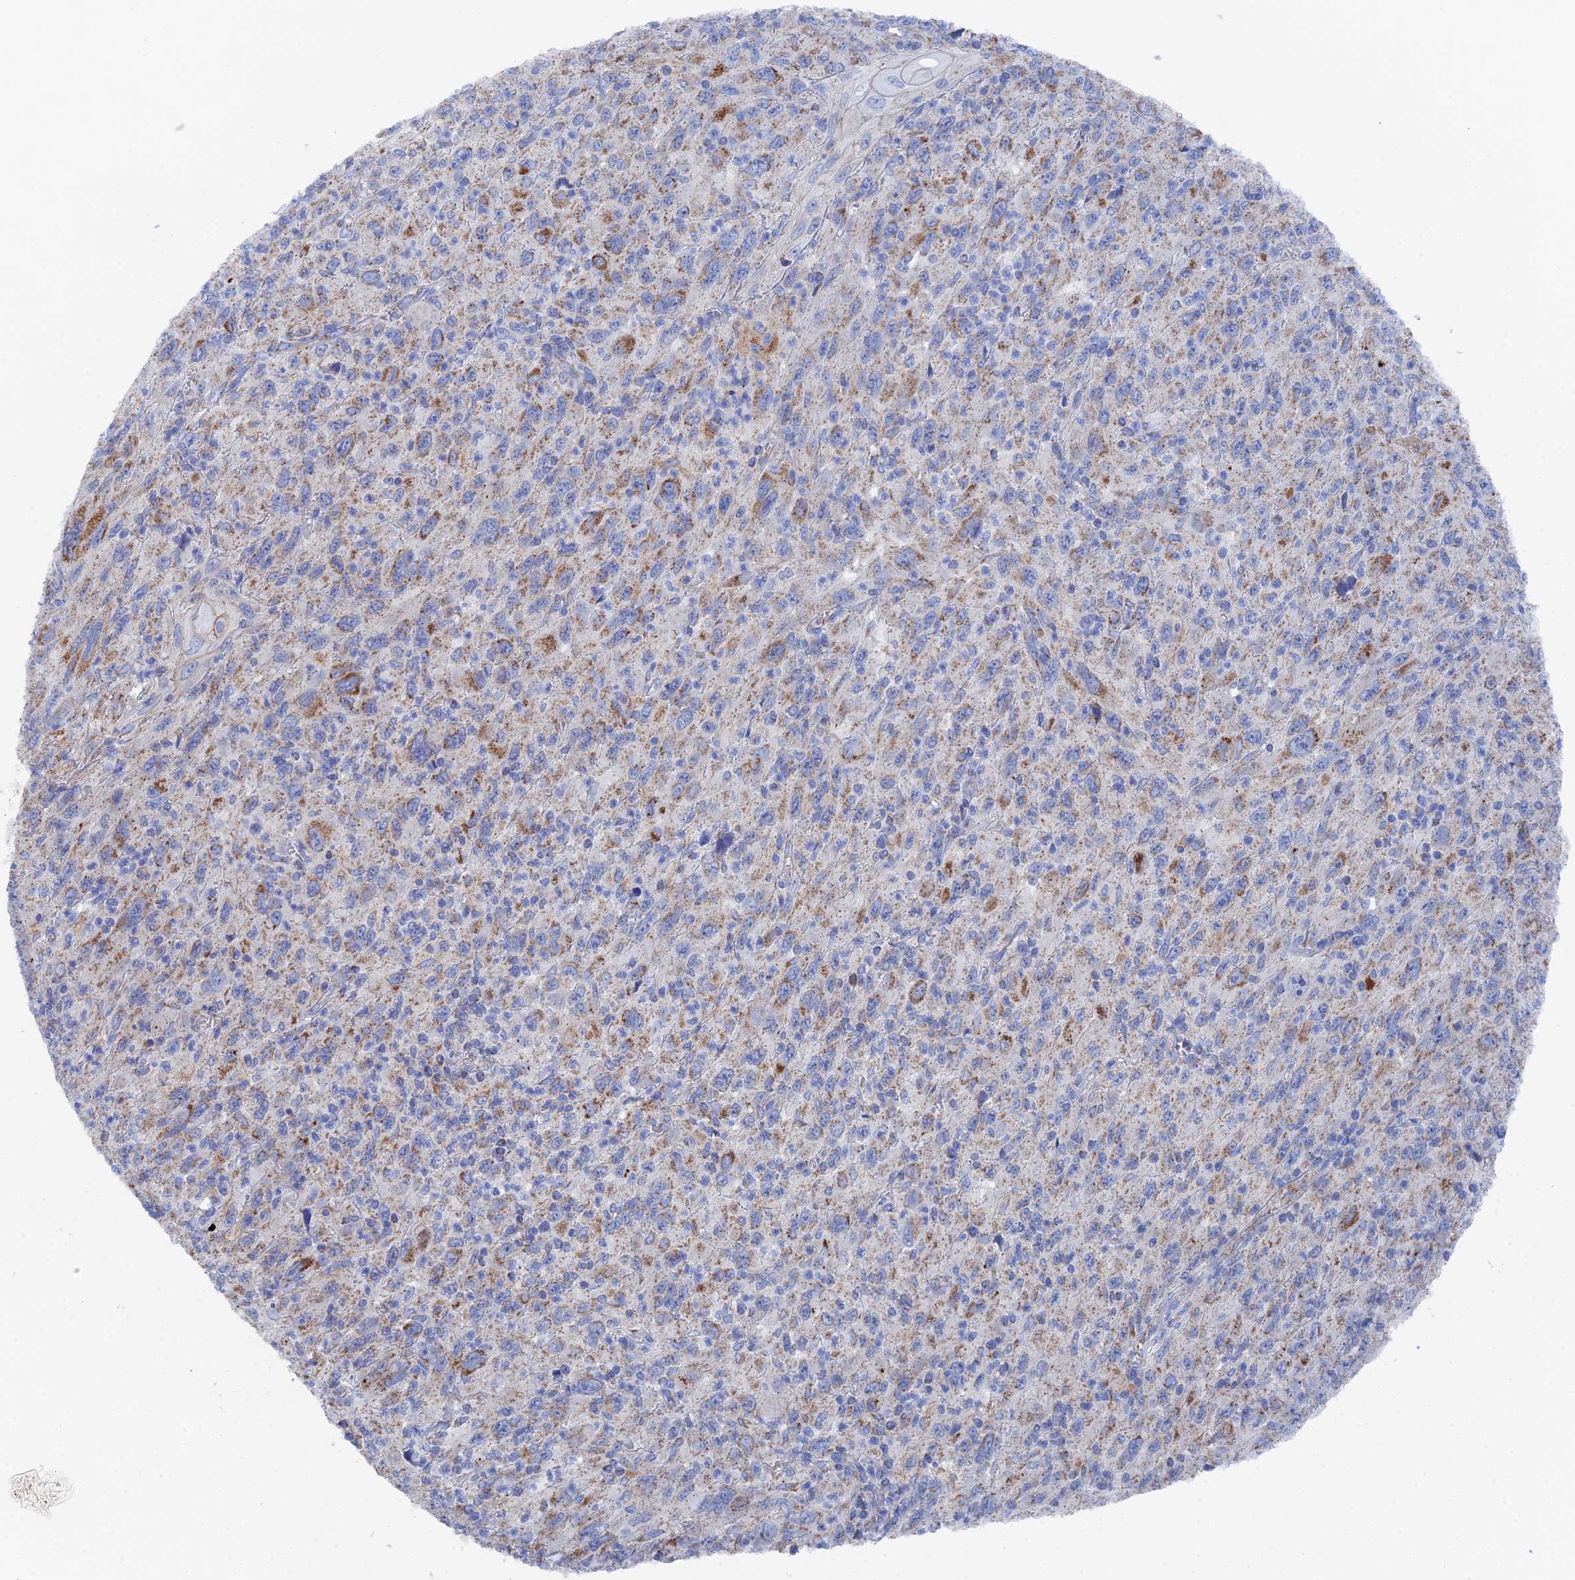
{"staining": {"intensity": "moderate", "quantity": "<25%", "location": "cytoplasmic/membranous"}, "tissue": "melanoma", "cell_type": "Tumor cells", "image_type": "cancer", "snomed": [{"axis": "morphology", "description": "Malignant melanoma, Metastatic site"}, {"axis": "topography", "description": "Skin"}], "caption": "Malignant melanoma (metastatic site) stained for a protein (brown) shows moderate cytoplasmic/membranous positive staining in approximately <25% of tumor cells.", "gene": "IFT80", "patient": {"sex": "female", "age": 56}}